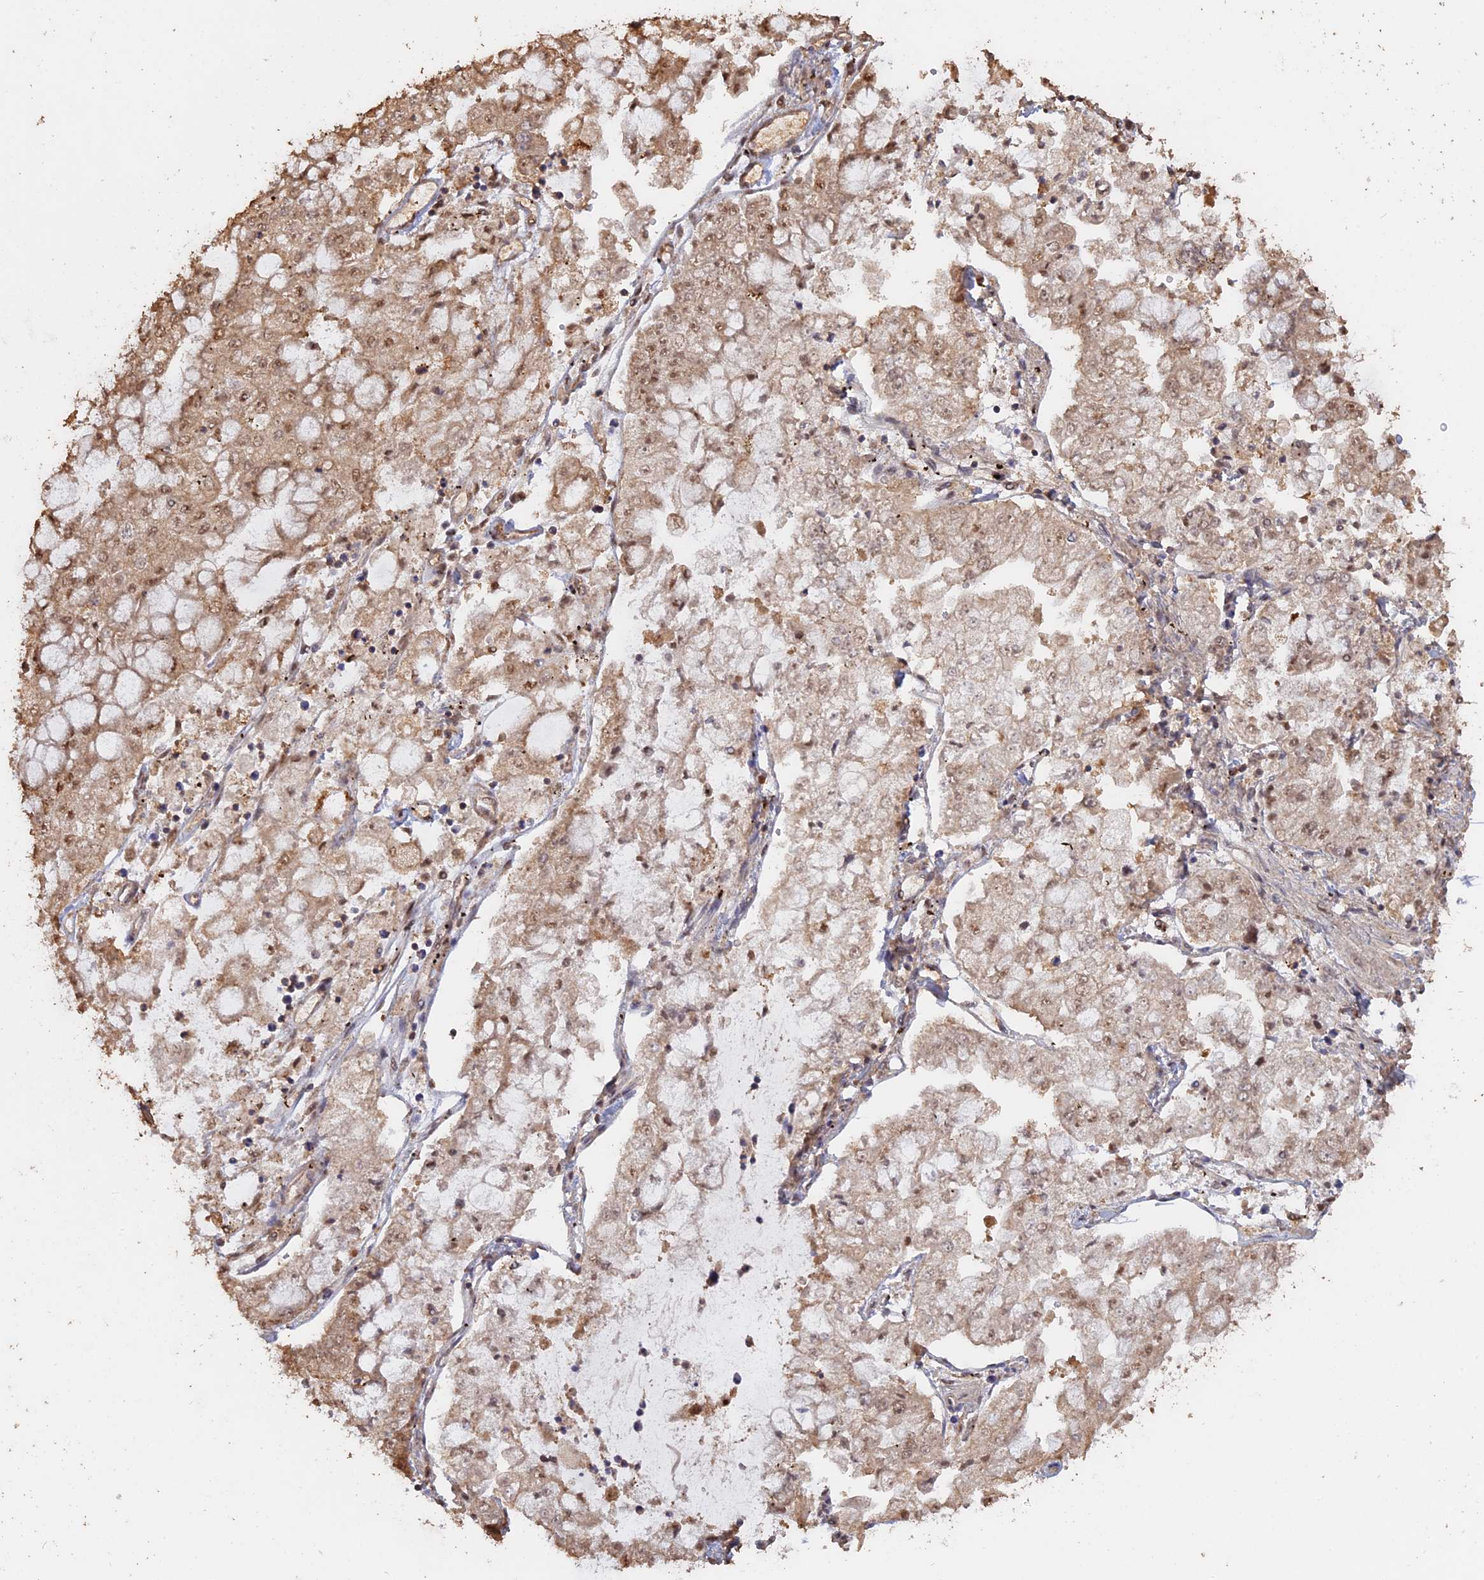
{"staining": {"intensity": "moderate", "quantity": ">75%", "location": "cytoplasmic/membranous,nuclear"}, "tissue": "stomach cancer", "cell_type": "Tumor cells", "image_type": "cancer", "snomed": [{"axis": "morphology", "description": "Adenocarcinoma, NOS"}, {"axis": "topography", "description": "Stomach"}], "caption": "Adenocarcinoma (stomach) tissue shows moderate cytoplasmic/membranous and nuclear expression in approximately >75% of tumor cells The staining was performed using DAB to visualize the protein expression in brown, while the nuclei were stained in blue with hematoxylin (Magnification: 20x).", "gene": "PSMC6", "patient": {"sex": "male", "age": 76}}